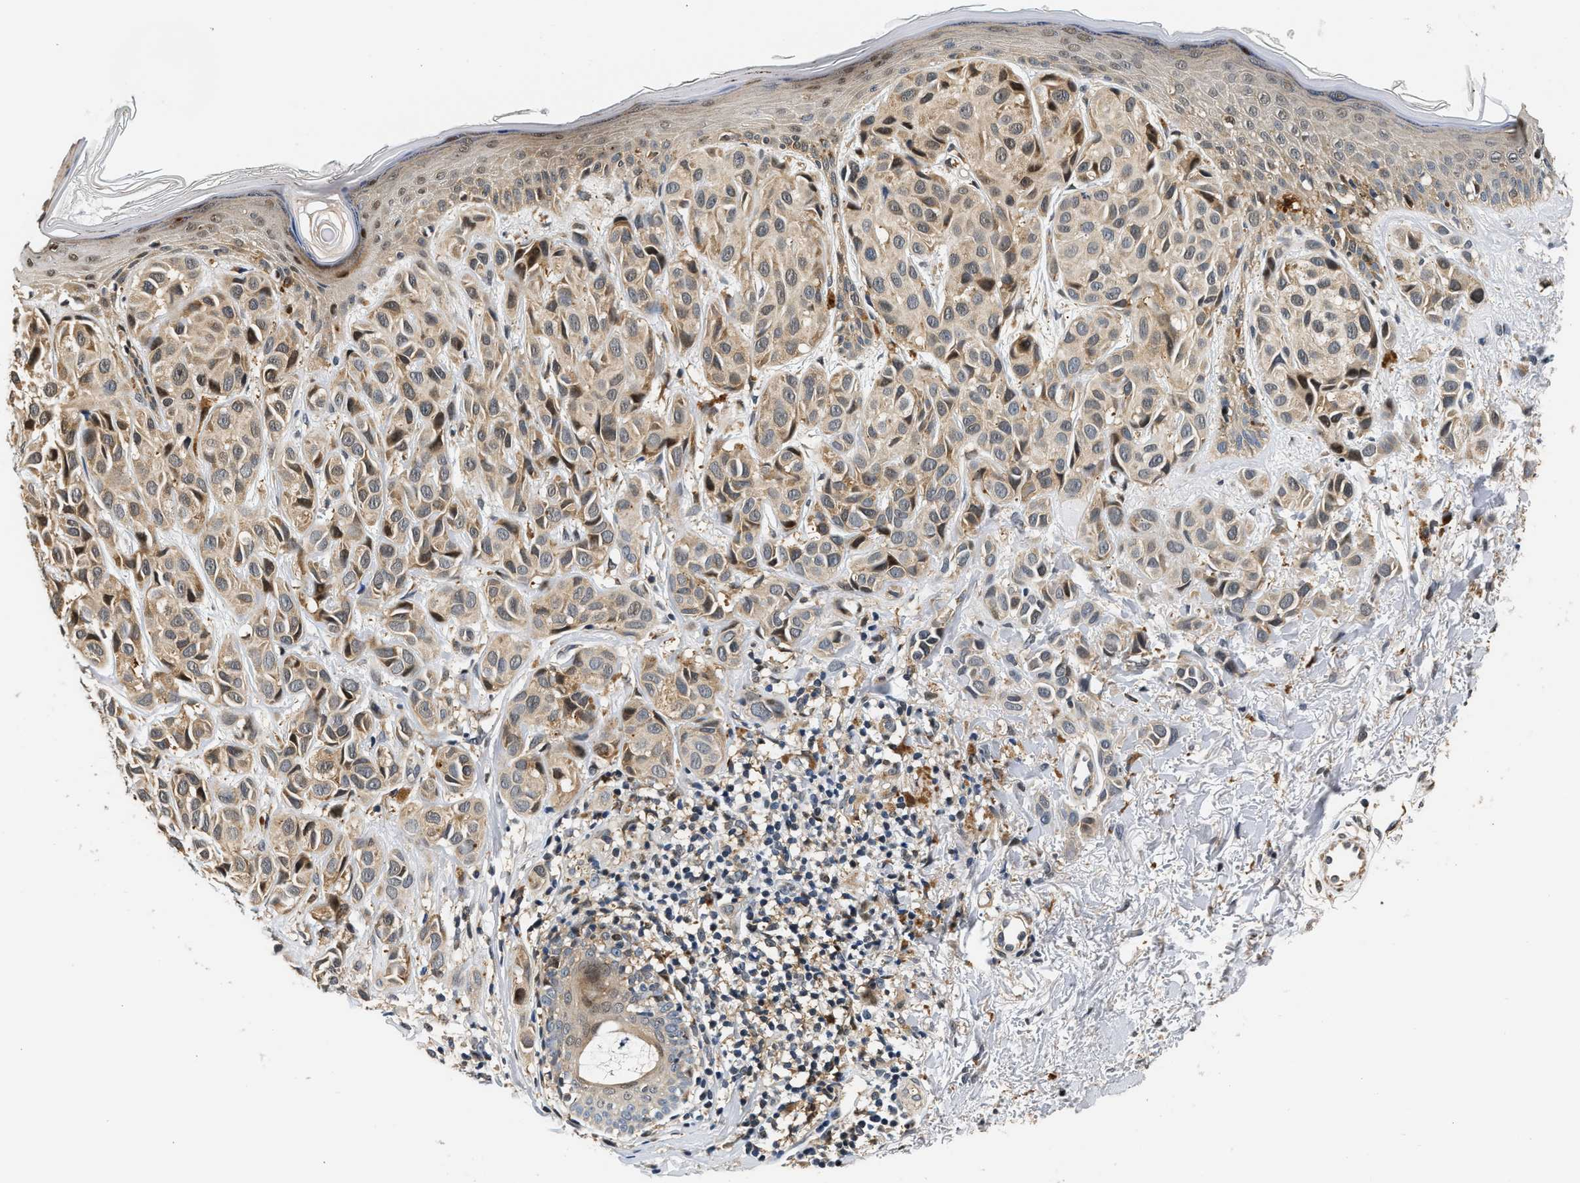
{"staining": {"intensity": "moderate", "quantity": "<25%", "location": "cytoplasmic/membranous"}, "tissue": "melanoma", "cell_type": "Tumor cells", "image_type": "cancer", "snomed": [{"axis": "morphology", "description": "Malignant melanoma, NOS"}, {"axis": "topography", "description": "Skin"}], "caption": "Protein staining of melanoma tissue exhibits moderate cytoplasmic/membranous expression in about <25% of tumor cells.", "gene": "LARP6", "patient": {"sex": "female", "age": 58}}